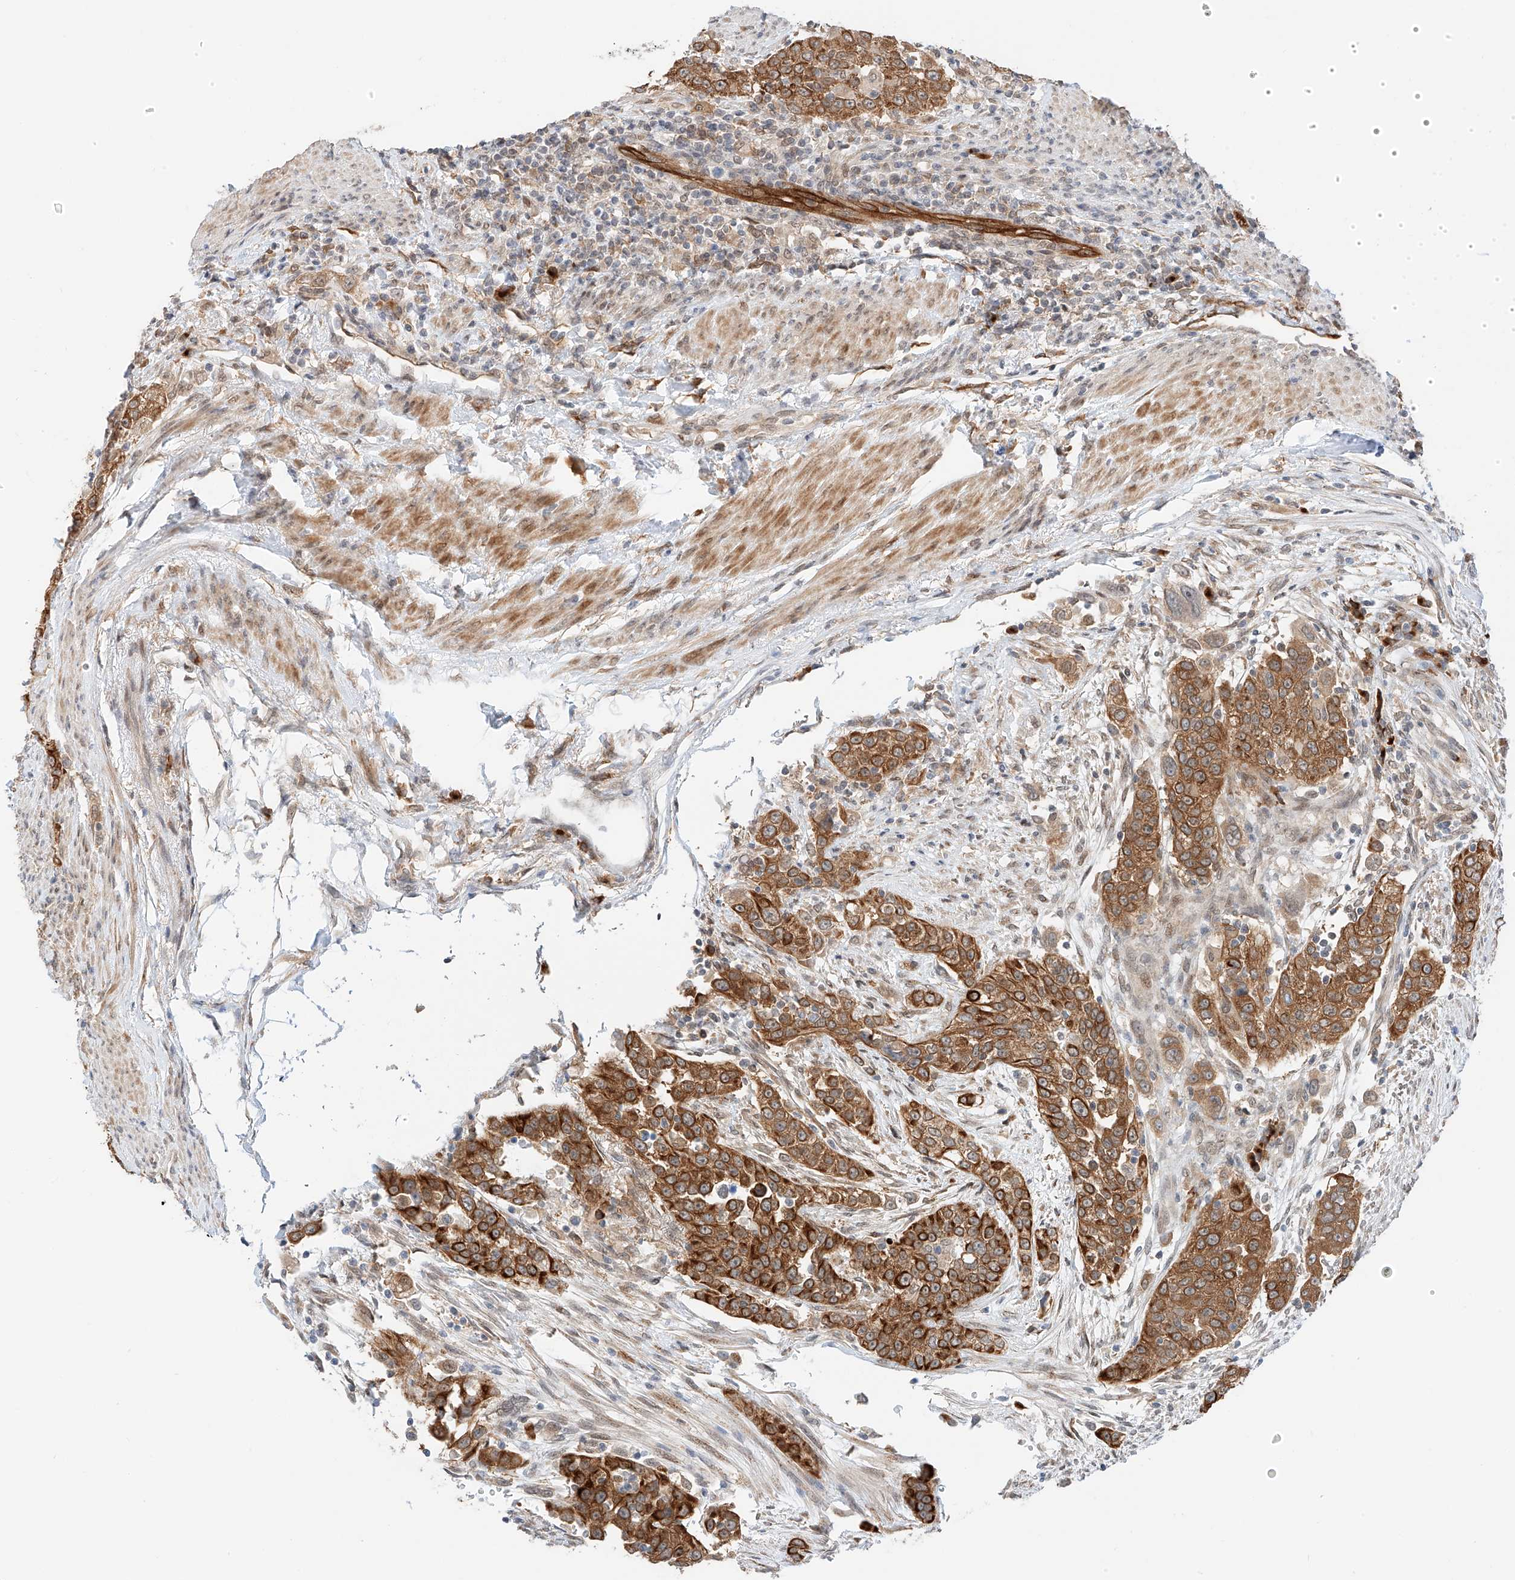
{"staining": {"intensity": "moderate", "quantity": ">75%", "location": "cytoplasmic/membranous"}, "tissue": "urothelial cancer", "cell_type": "Tumor cells", "image_type": "cancer", "snomed": [{"axis": "morphology", "description": "Urothelial carcinoma, High grade"}, {"axis": "topography", "description": "Urinary bladder"}], "caption": "High-grade urothelial carcinoma tissue demonstrates moderate cytoplasmic/membranous staining in approximately >75% of tumor cells", "gene": "CARMIL1", "patient": {"sex": "female", "age": 80}}